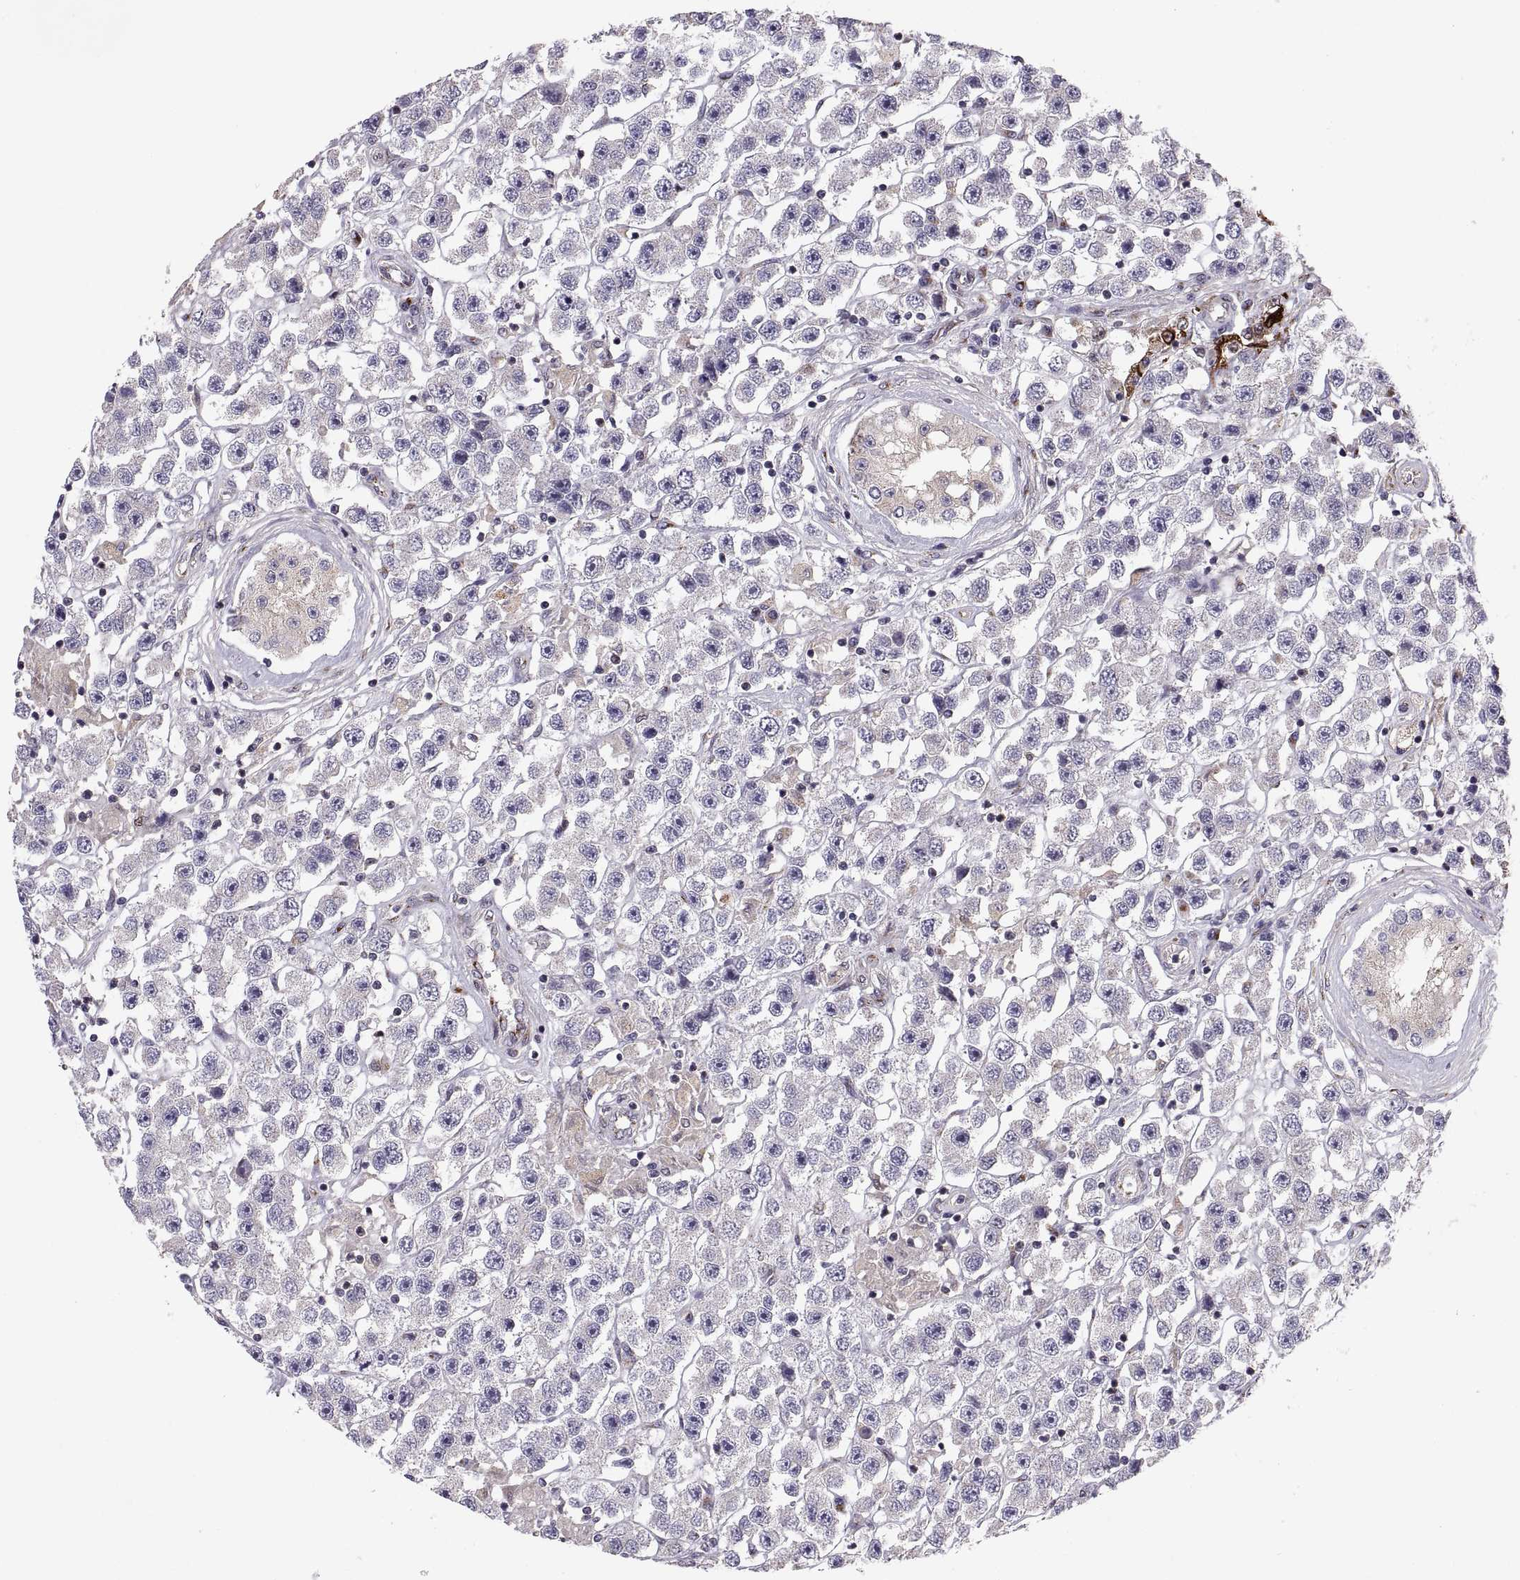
{"staining": {"intensity": "negative", "quantity": "none", "location": "none"}, "tissue": "testis cancer", "cell_type": "Tumor cells", "image_type": "cancer", "snomed": [{"axis": "morphology", "description": "Seminoma, NOS"}, {"axis": "topography", "description": "Testis"}], "caption": "DAB (3,3'-diaminobenzidine) immunohistochemical staining of human testis seminoma displays no significant staining in tumor cells.", "gene": "TESC", "patient": {"sex": "male", "age": 45}}